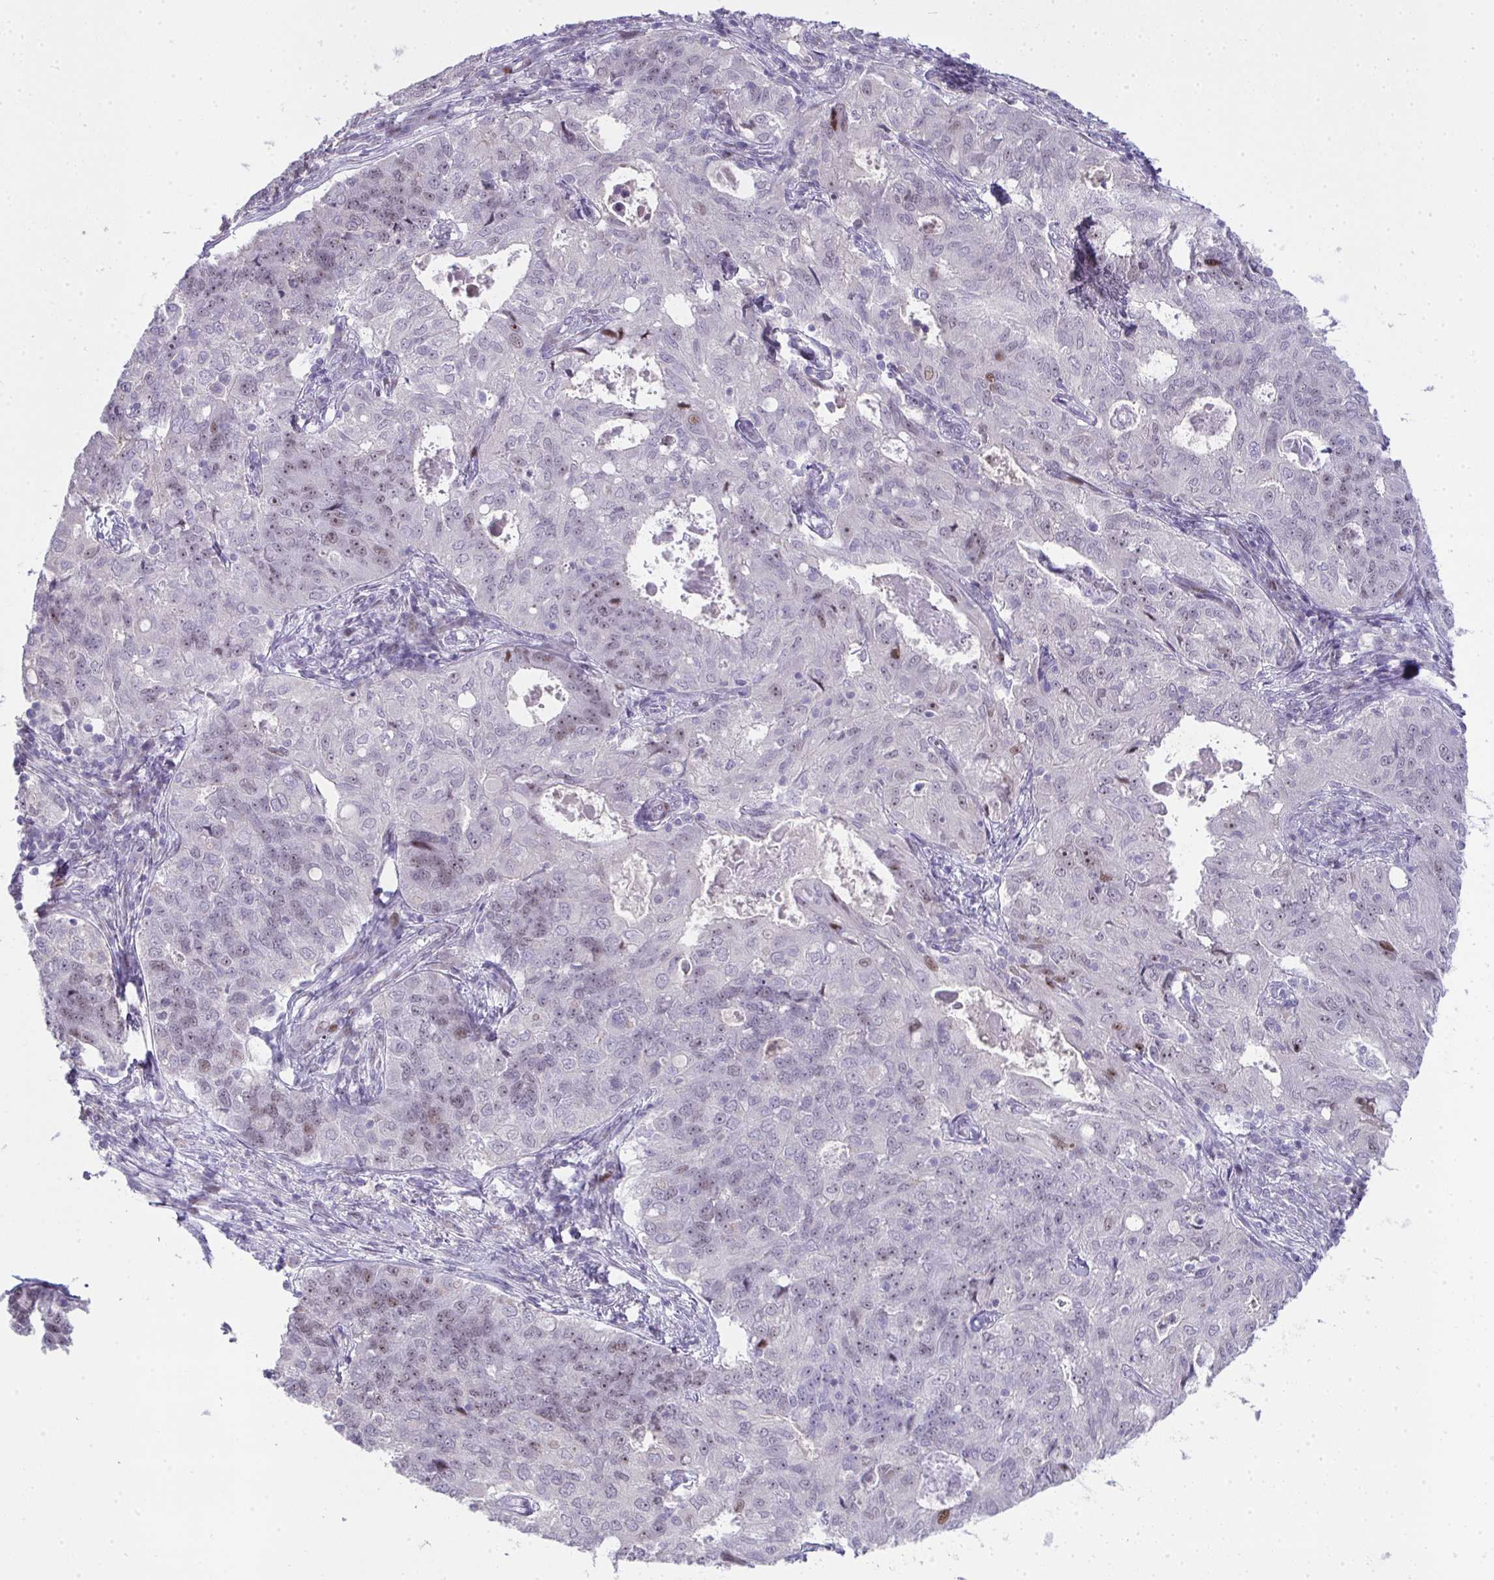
{"staining": {"intensity": "moderate", "quantity": "<25%", "location": "nuclear"}, "tissue": "endometrial cancer", "cell_type": "Tumor cells", "image_type": "cancer", "snomed": [{"axis": "morphology", "description": "Adenocarcinoma, NOS"}, {"axis": "topography", "description": "Endometrium"}], "caption": "An image showing moderate nuclear positivity in about <25% of tumor cells in endometrial cancer (adenocarcinoma), as visualized by brown immunohistochemical staining.", "gene": "GALNT16", "patient": {"sex": "female", "age": 43}}